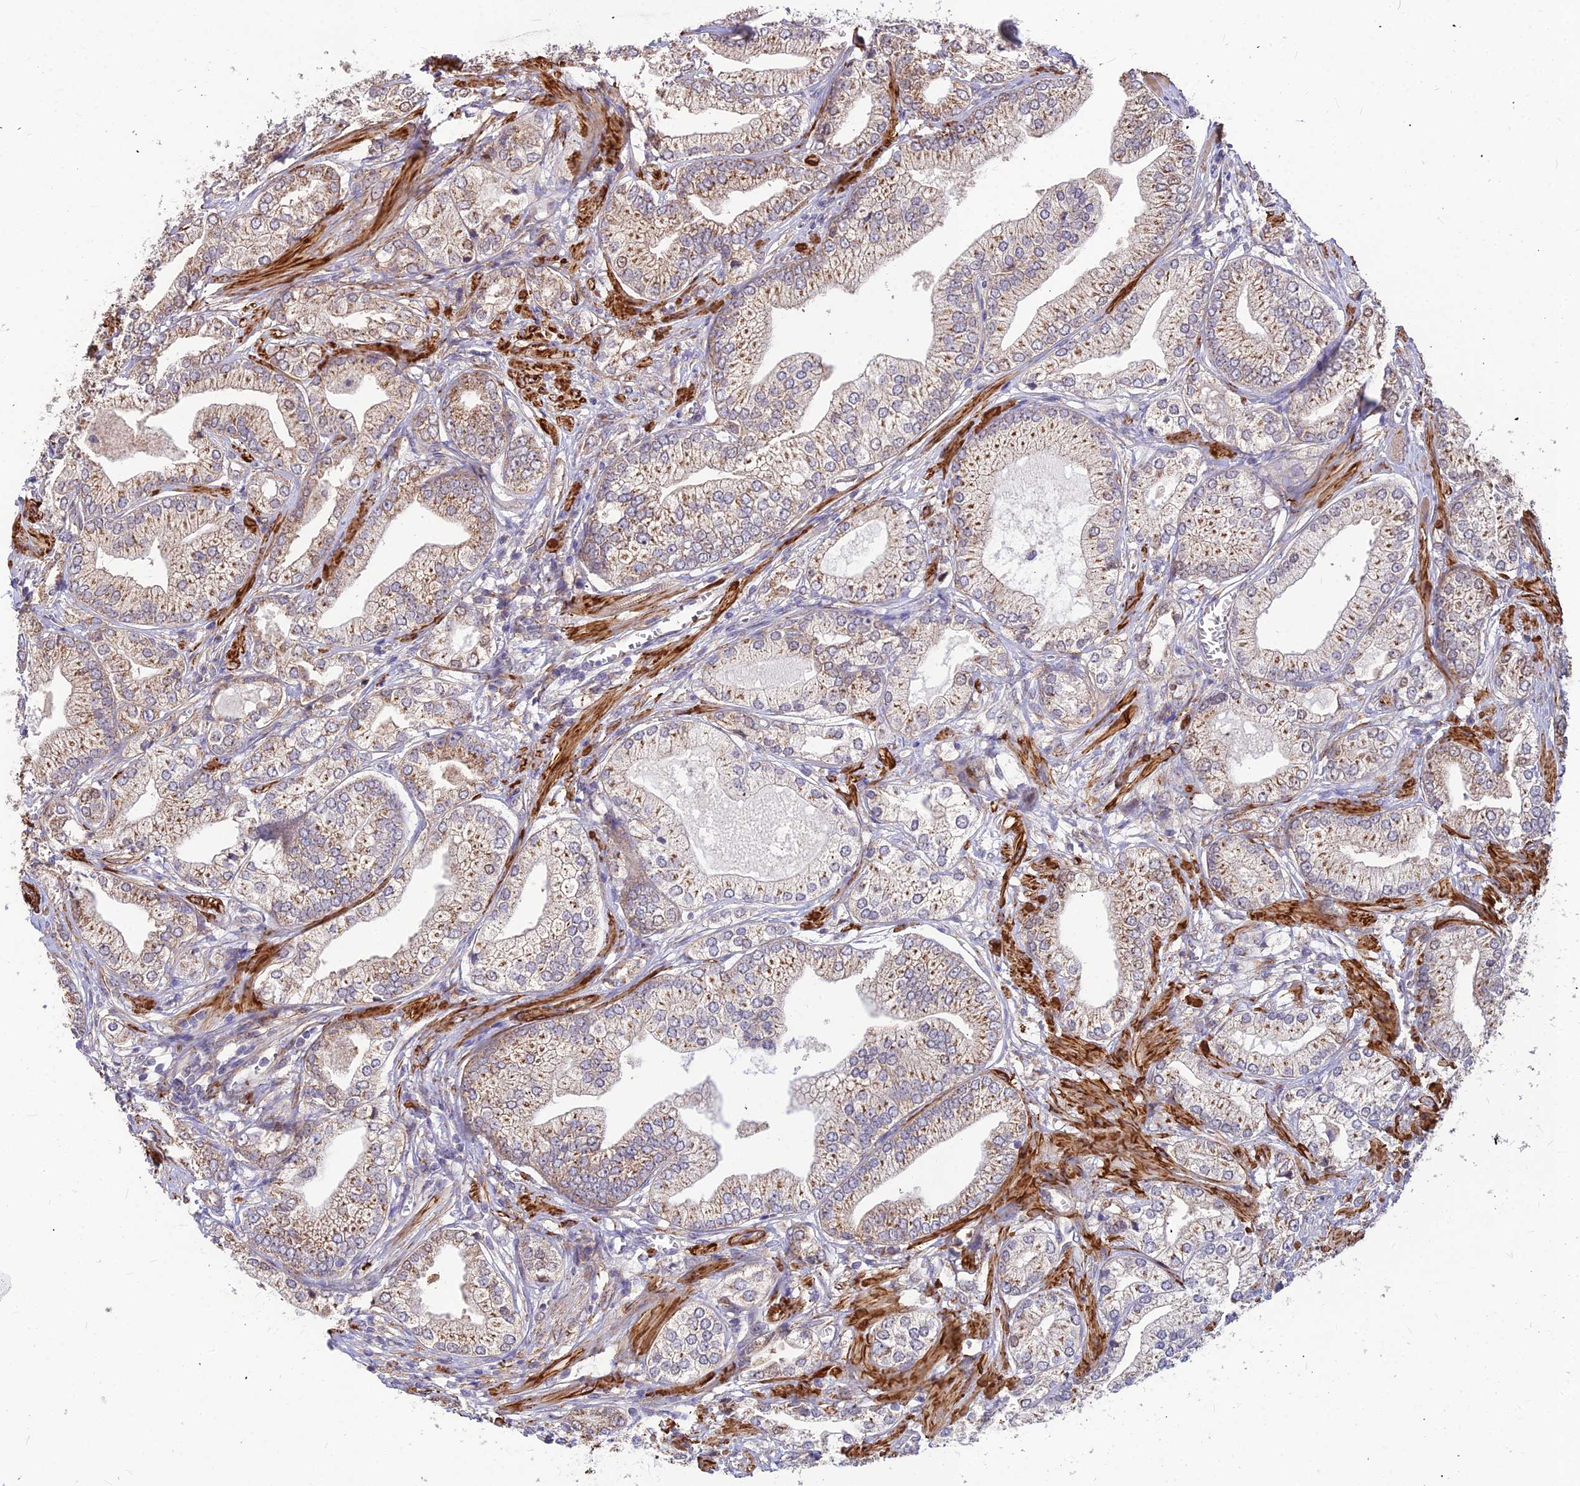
{"staining": {"intensity": "moderate", "quantity": "25%-75%", "location": "cytoplasmic/membranous"}, "tissue": "prostate cancer", "cell_type": "Tumor cells", "image_type": "cancer", "snomed": [{"axis": "morphology", "description": "Adenocarcinoma, High grade"}, {"axis": "topography", "description": "Prostate"}], "caption": "A brown stain labels moderate cytoplasmic/membranous expression of a protein in prostate cancer tumor cells.", "gene": "LEKR1", "patient": {"sex": "male", "age": 50}}